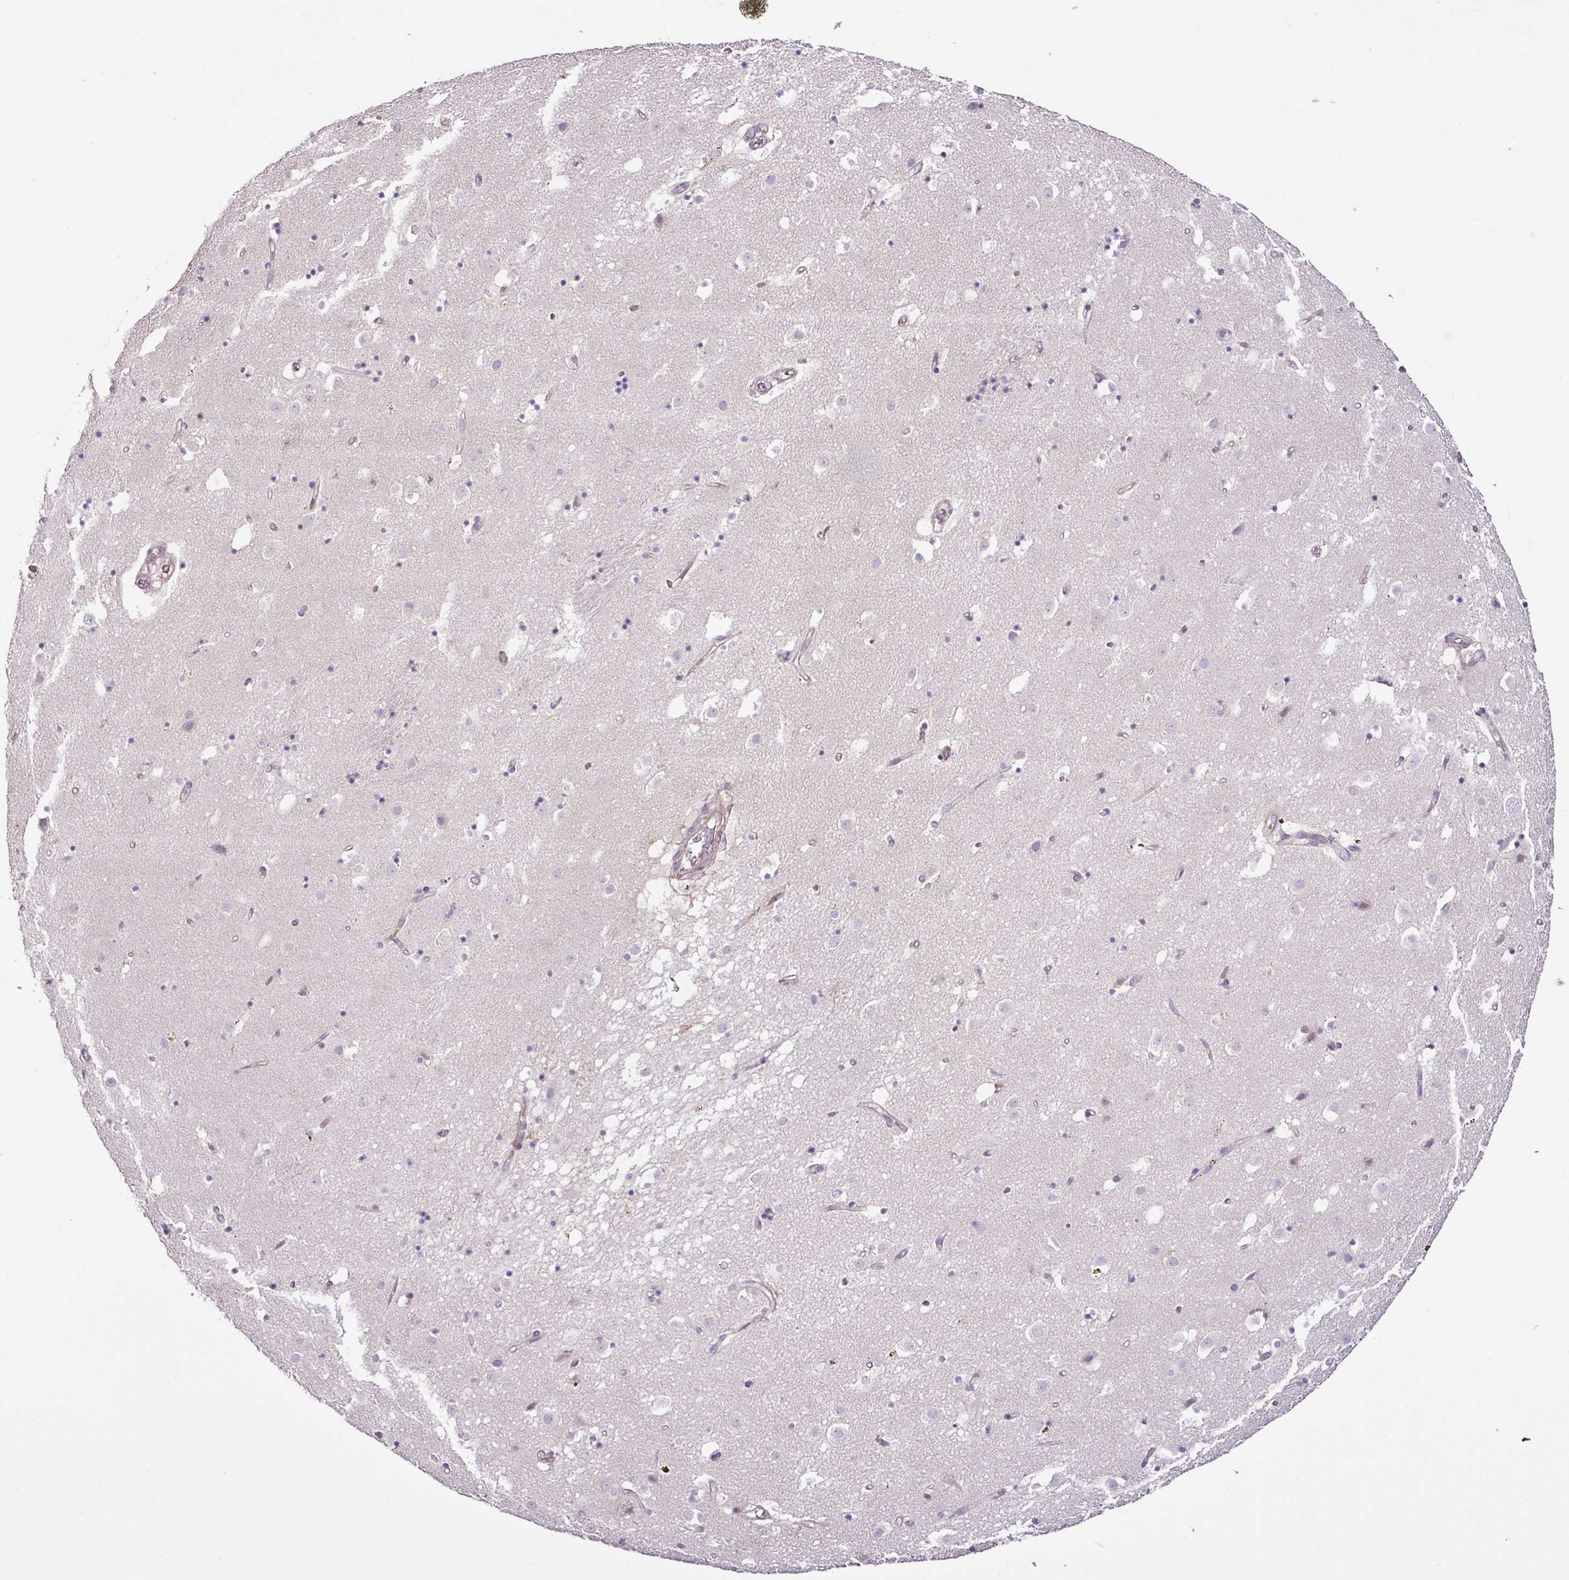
{"staining": {"intensity": "negative", "quantity": "none", "location": "none"}, "tissue": "caudate", "cell_type": "Glial cells", "image_type": "normal", "snomed": [{"axis": "morphology", "description": "Normal tissue, NOS"}, {"axis": "topography", "description": "Lateral ventricle wall"}], "caption": "Immunohistochemical staining of benign human caudate demonstrates no significant expression in glial cells. (DAB immunohistochemistry visualized using brightfield microscopy, high magnification).", "gene": "AGR3", "patient": {"sex": "male", "age": 58}}